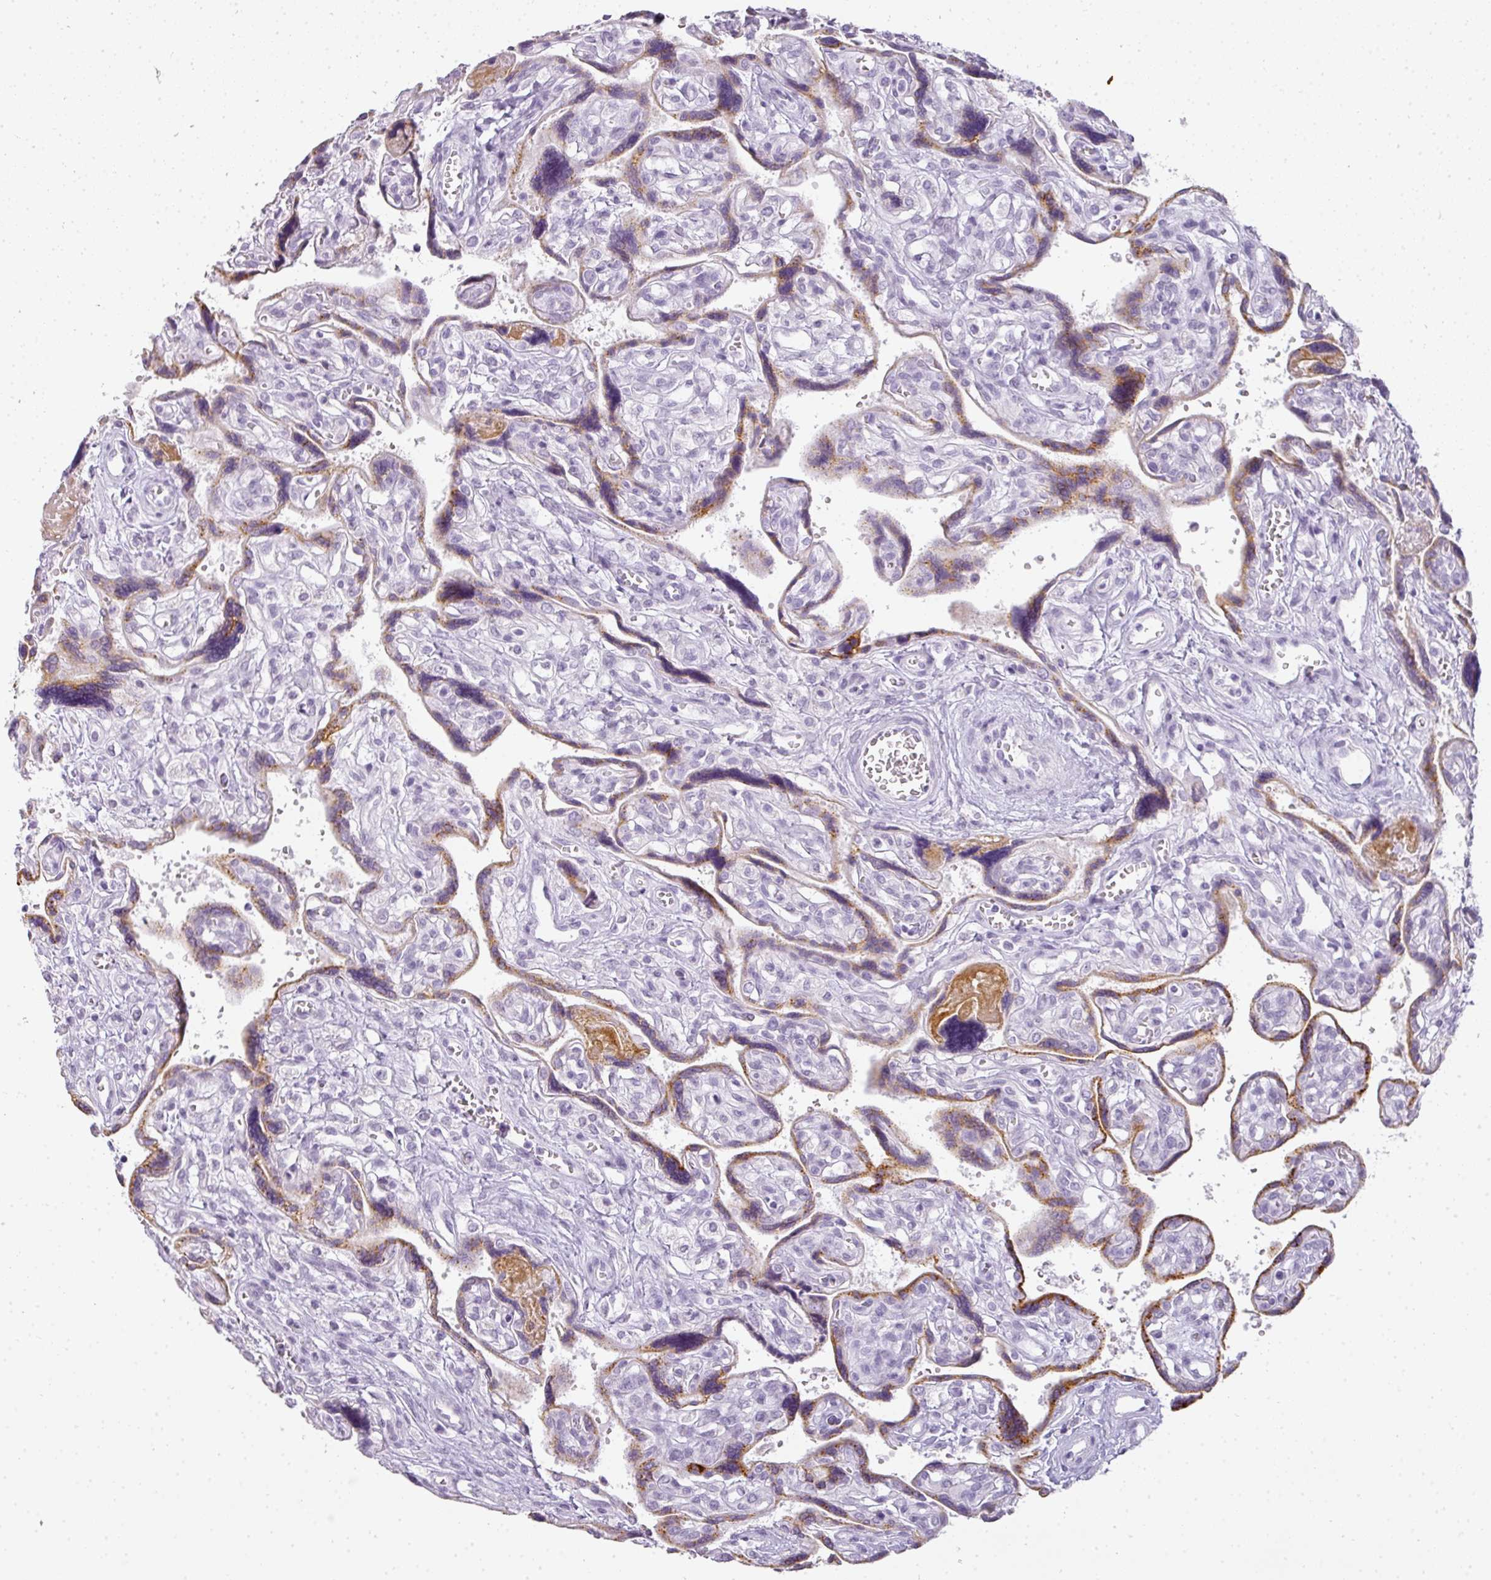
{"staining": {"intensity": "moderate", "quantity": "25%-75%", "location": "cytoplasmic/membranous"}, "tissue": "placenta", "cell_type": "Trophoblastic cells", "image_type": "normal", "snomed": [{"axis": "morphology", "description": "Normal tissue, NOS"}, {"axis": "topography", "description": "Placenta"}], "caption": "Brown immunohistochemical staining in benign human placenta displays moderate cytoplasmic/membranous staining in approximately 25%-75% of trophoblastic cells. (DAB IHC, brown staining for protein, blue staining for nuclei).", "gene": "RBMY1A1", "patient": {"sex": "female", "age": 39}}